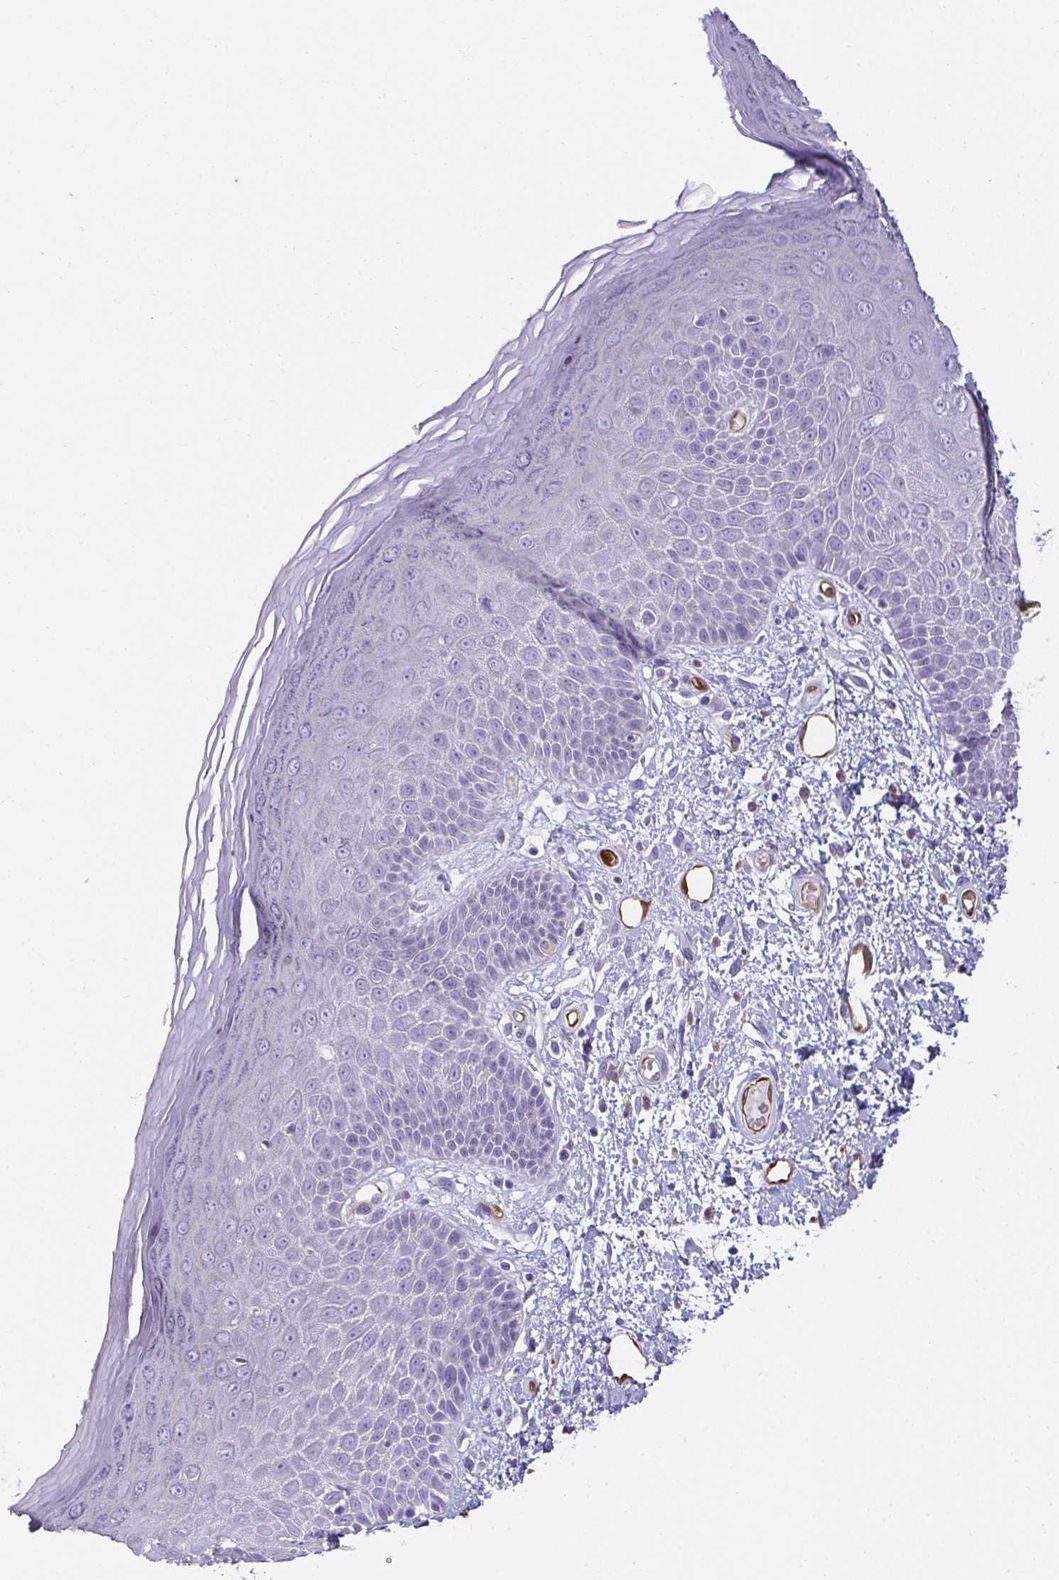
{"staining": {"intensity": "negative", "quantity": "none", "location": "none"}, "tissue": "skin", "cell_type": "Epidermal cells", "image_type": "normal", "snomed": [{"axis": "morphology", "description": "Normal tissue, NOS"}, {"axis": "topography", "description": "Anal"}, {"axis": "topography", "description": "Peripheral nerve tissue"}], "caption": "An image of human skin is negative for staining in epidermal cells. Brightfield microscopy of IHC stained with DAB (brown) and hematoxylin (blue), captured at high magnification.", "gene": "PDE2A", "patient": {"sex": "male", "age": 78}}